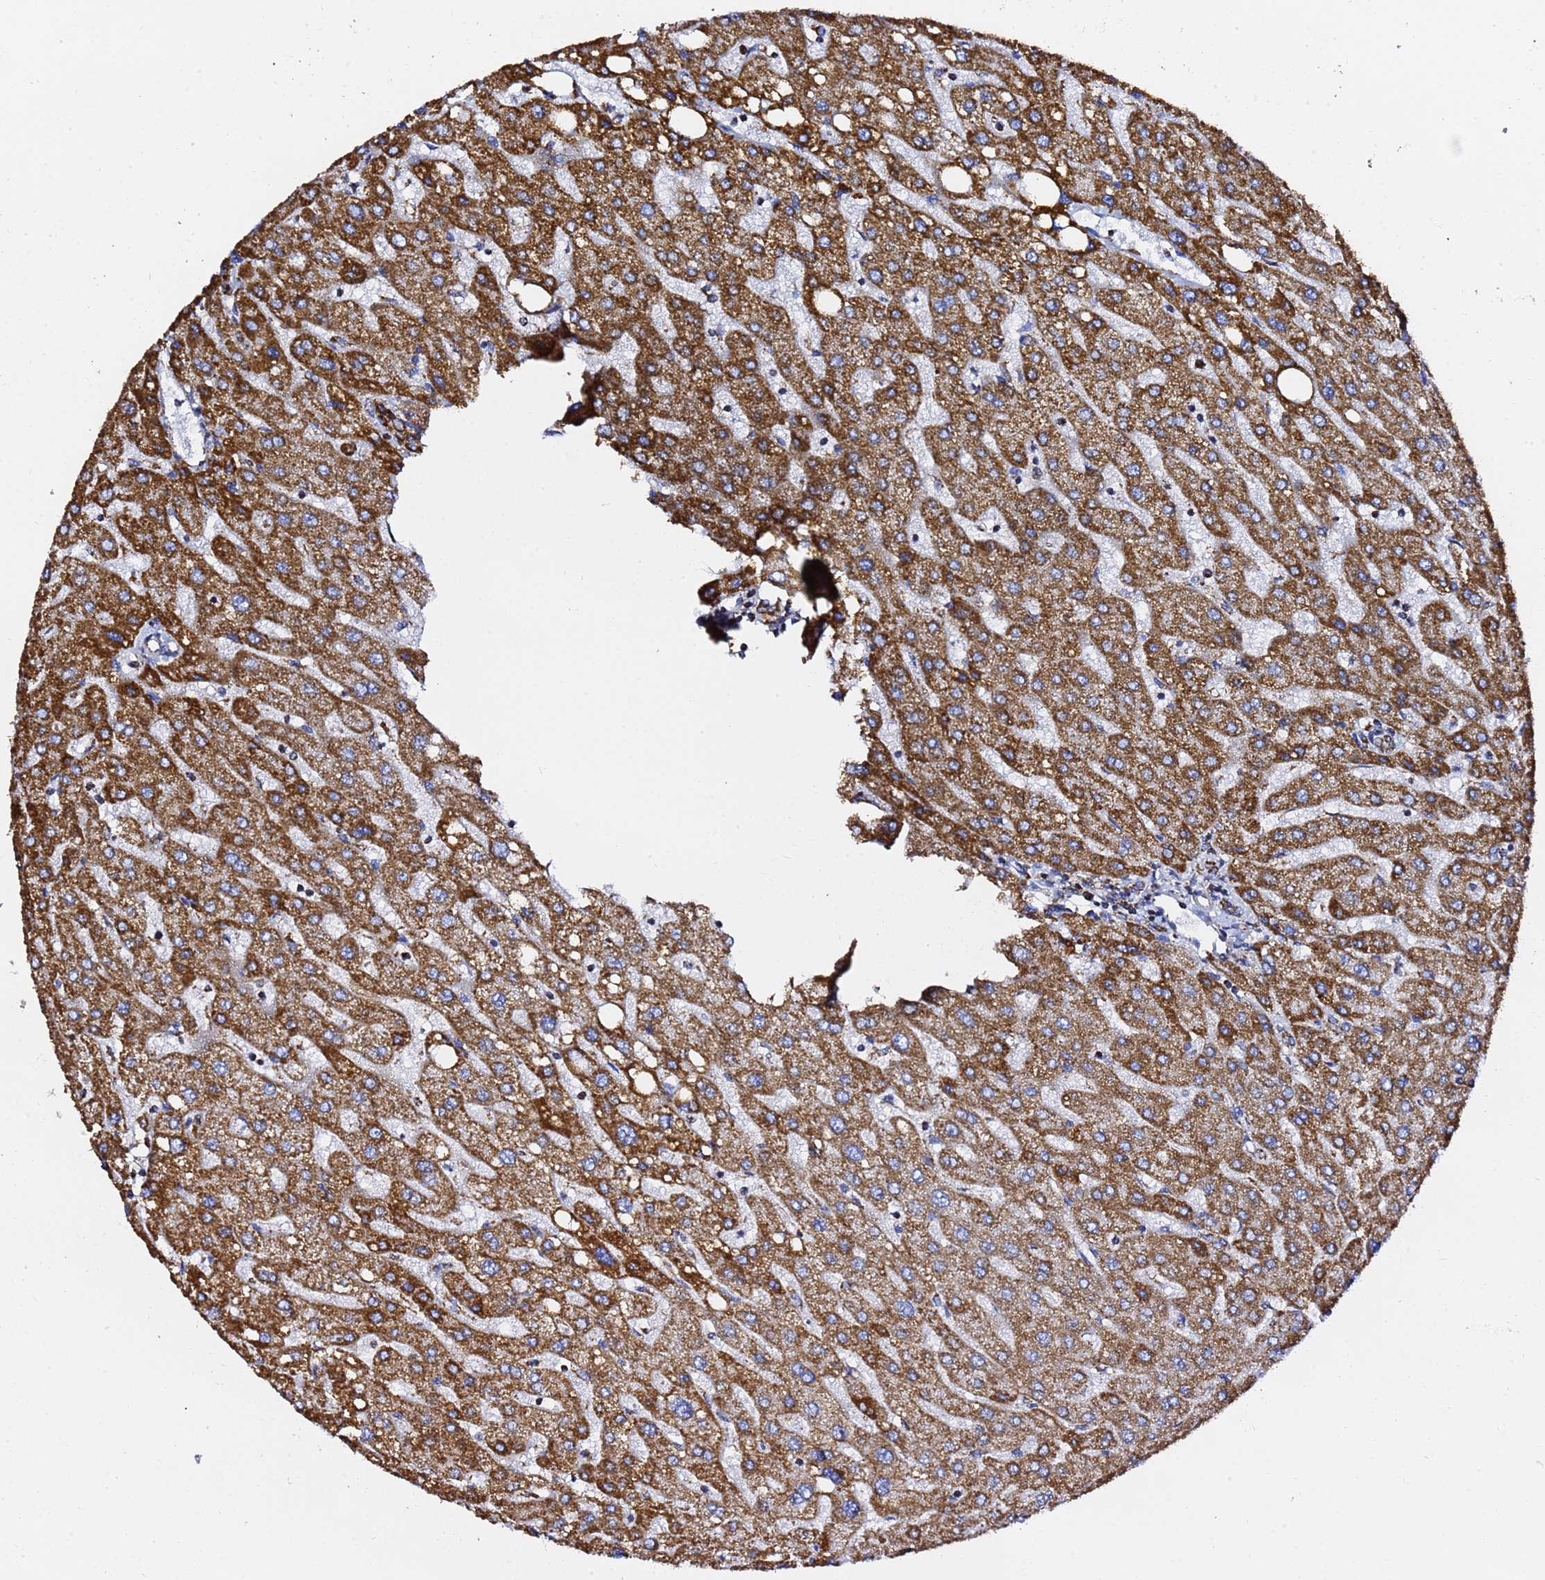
{"staining": {"intensity": "strong", "quantity": ">75%", "location": "cytoplasmic/membranous"}, "tissue": "liver", "cell_type": "Cholangiocytes", "image_type": "normal", "snomed": [{"axis": "morphology", "description": "Normal tissue, NOS"}, {"axis": "topography", "description": "Liver"}], "caption": "Immunohistochemical staining of benign human liver exhibits strong cytoplasmic/membranous protein staining in about >75% of cholangiocytes.", "gene": "PHB2", "patient": {"sex": "male", "age": 67}}